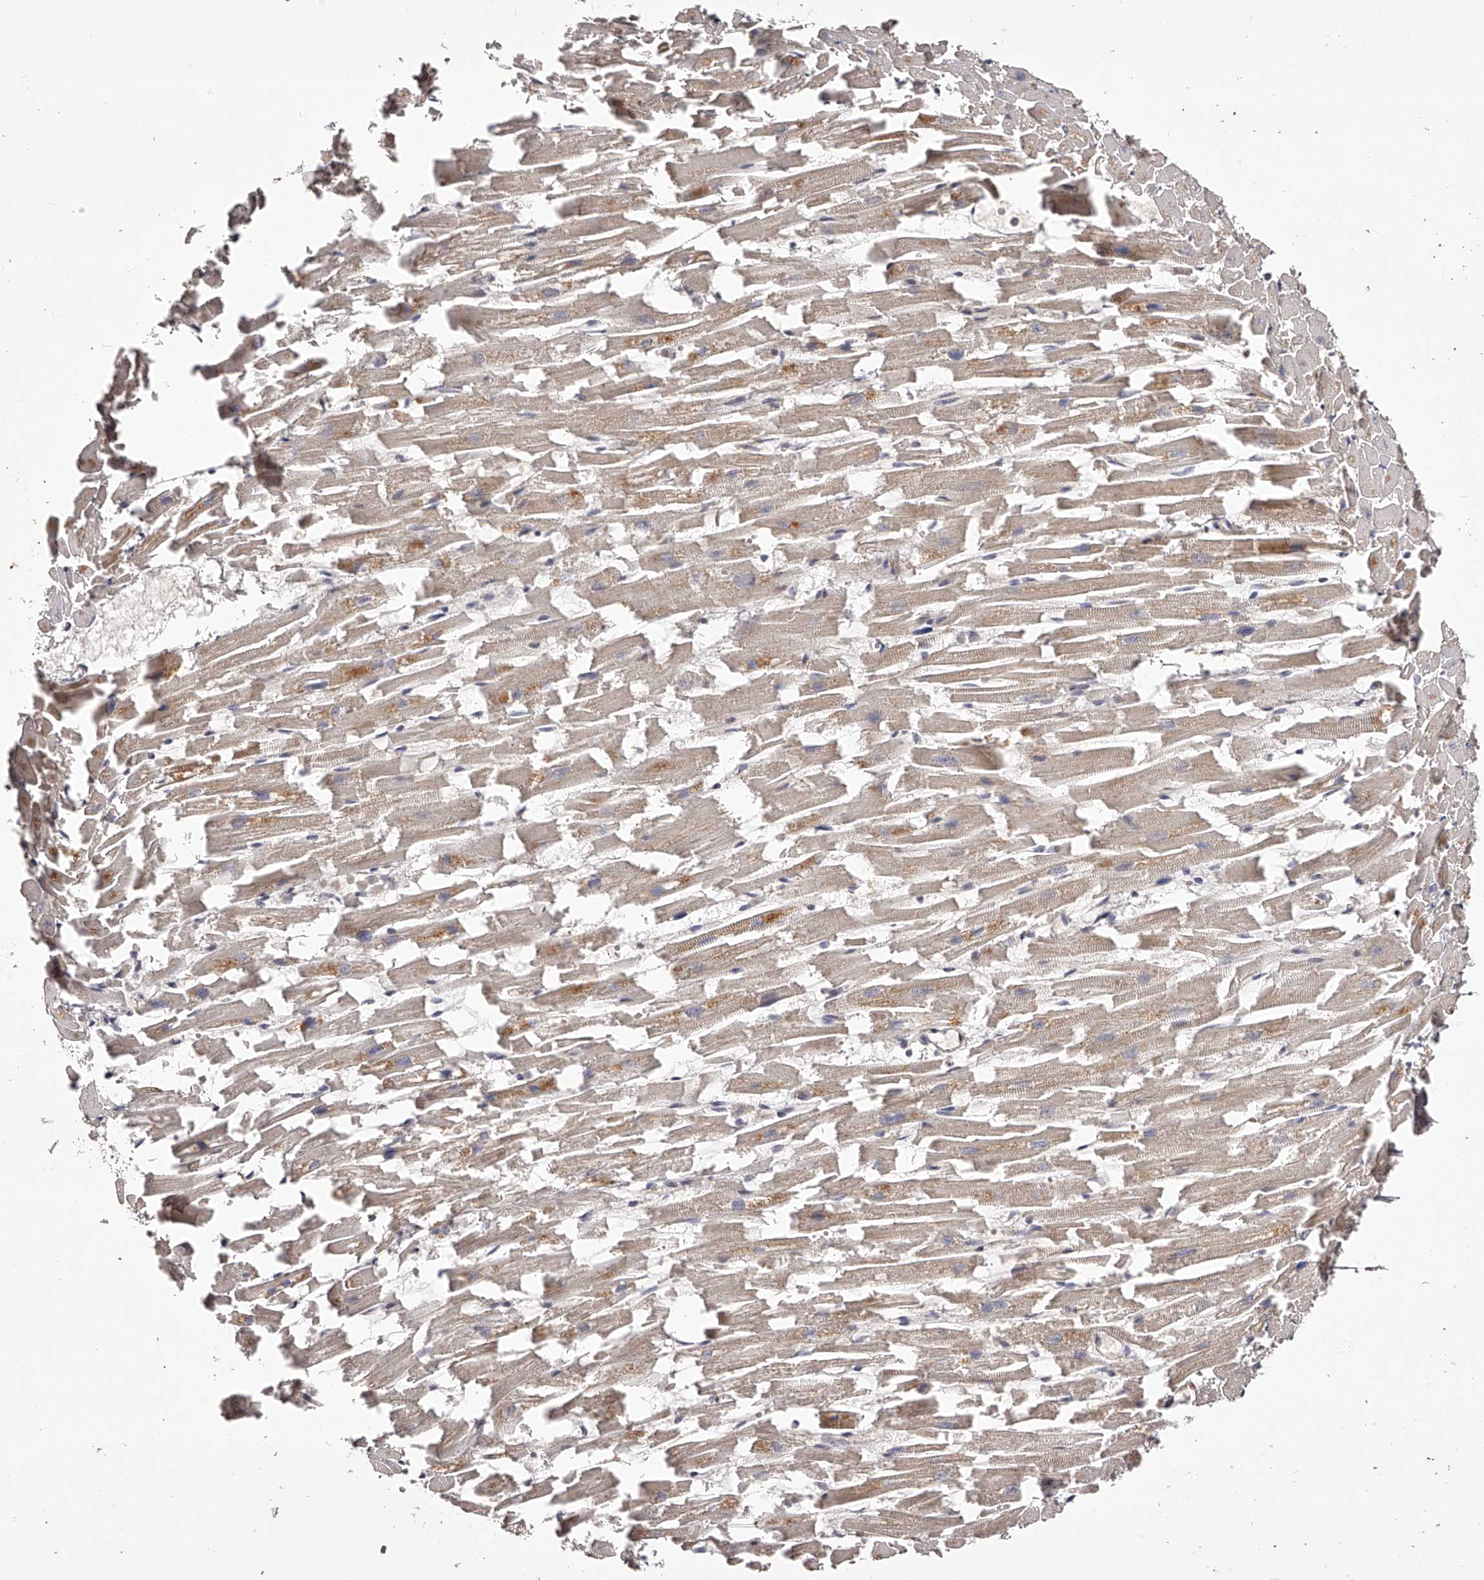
{"staining": {"intensity": "moderate", "quantity": "25%-75%", "location": "cytoplasmic/membranous"}, "tissue": "heart muscle", "cell_type": "Cardiomyocytes", "image_type": "normal", "snomed": [{"axis": "morphology", "description": "Normal tissue, NOS"}, {"axis": "topography", "description": "Heart"}], "caption": "Heart muscle stained with a brown dye displays moderate cytoplasmic/membranous positive expression in about 25%-75% of cardiomyocytes.", "gene": "ODF2L", "patient": {"sex": "female", "age": 64}}